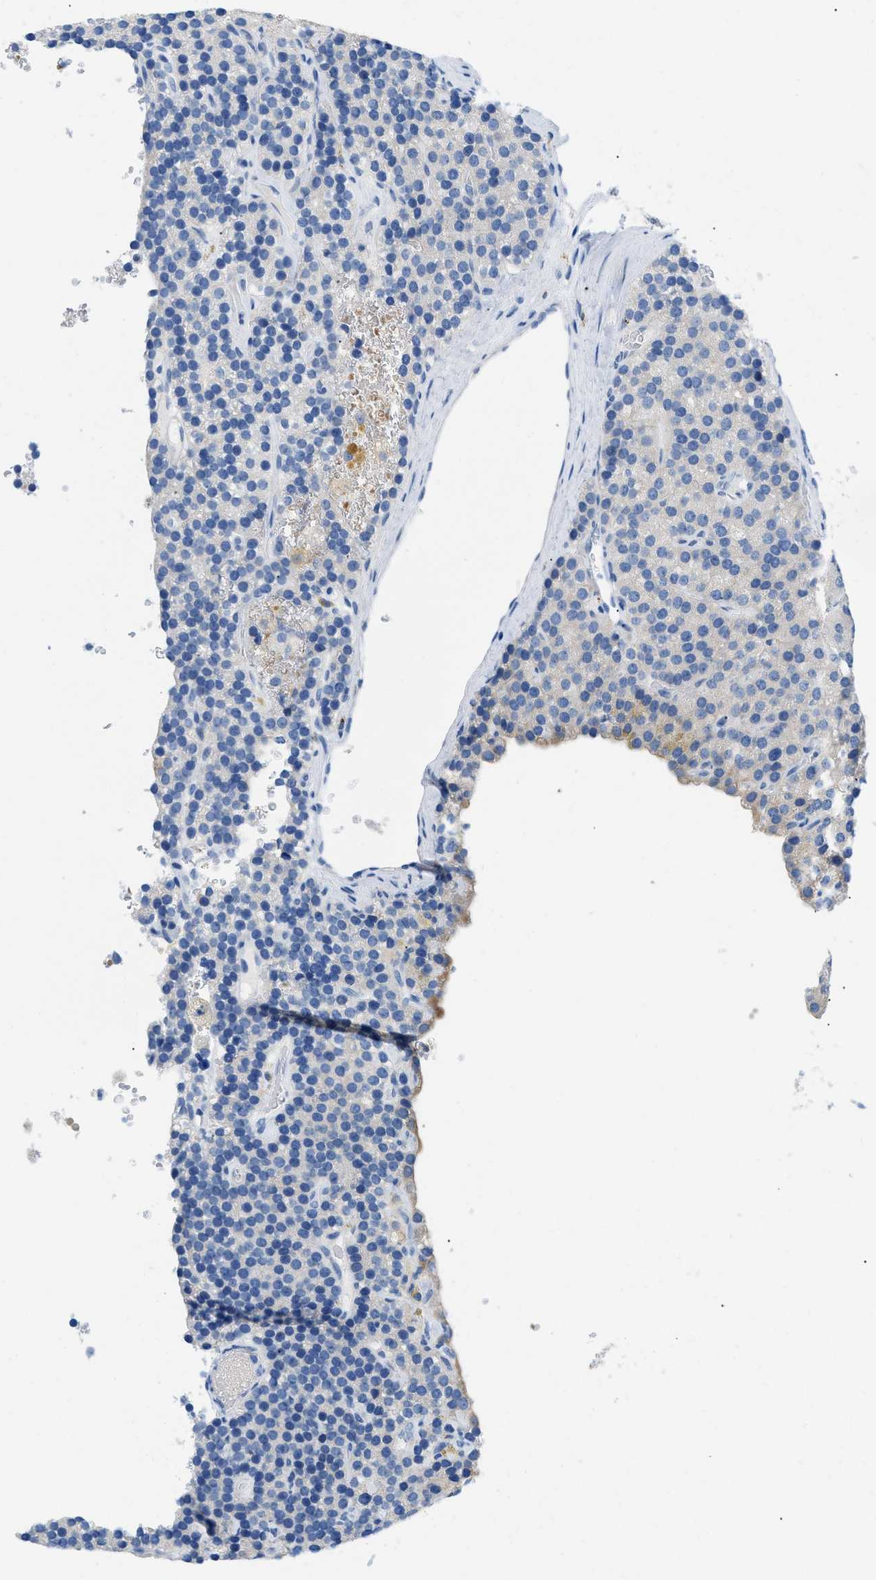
{"staining": {"intensity": "negative", "quantity": "none", "location": "none"}, "tissue": "parathyroid gland", "cell_type": "Glandular cells", "image_type": "normal", "snomed": [{"axis": "morphology", "description": "Normal tissue, NOS"}, {"axis": "morphology", "description": "Adenoma, NOS"}, {"axis": "topography", "description": "Parathyroid gland"}], "caption": "IHC histopathology image of unremarkable parathyroid gland stained for a protein (brown), which shows no expression in glandular cells.", "gene": "BPGM", "patient": {"sex": "female", "age": 86}}